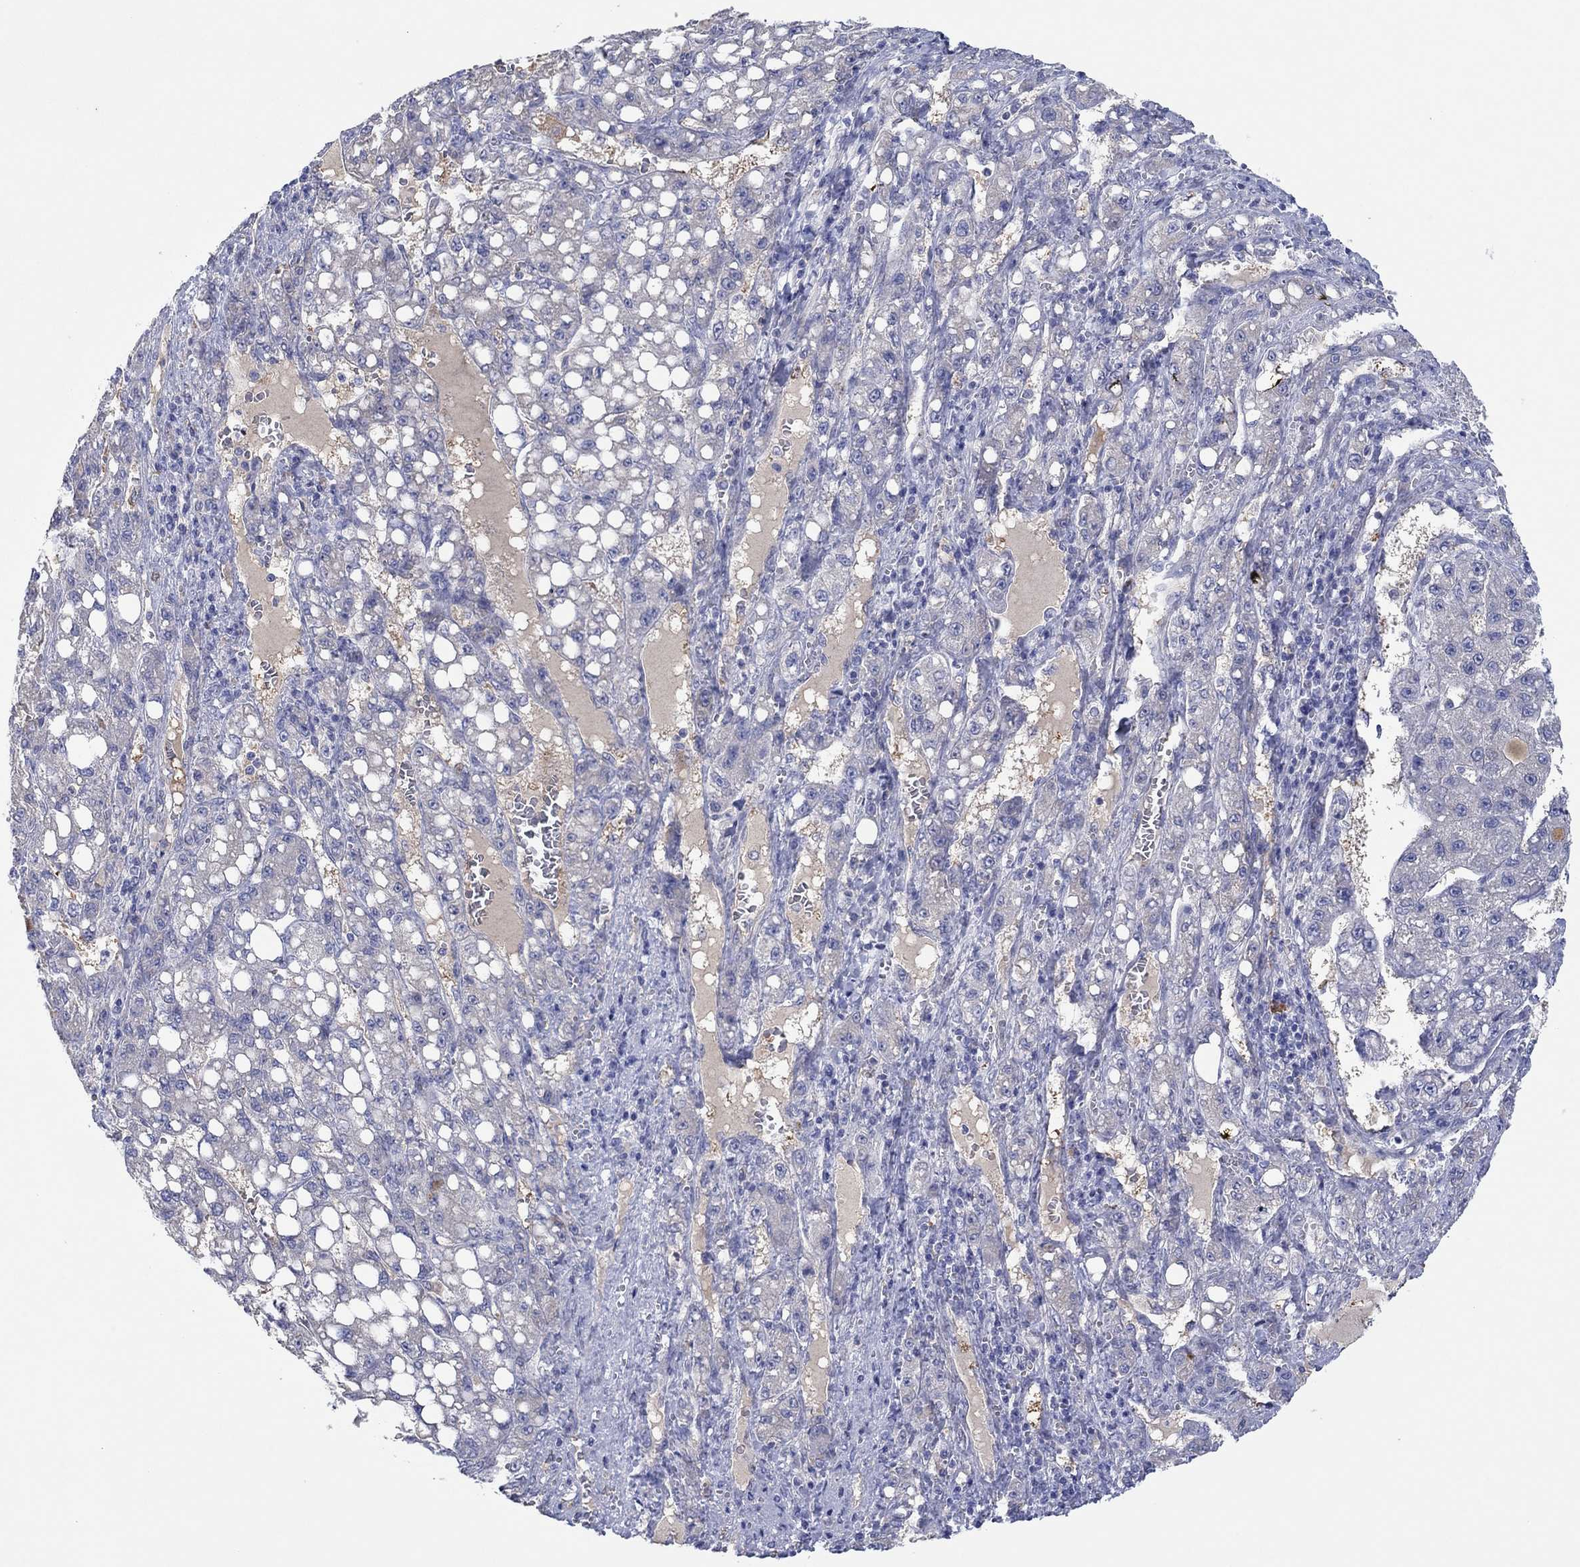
{"staining": {"intensity": "negative", "quantity": "none", "location": "none"}, "tissue": "liver cancer", "cell_type": "Tumor cells", "image_type": "cancer", "snomed": [{"axis": "morphology", "description": "Carcinoma, Hepatocellular, NOS"}, {"axis": "topography", "description": "Liver"}], "caption": "Immunohistochemistry of liver cancer (hepatocellular carcinoma) demonstrates no expression in tumor cells.", "gene": "PLCL2", "patient": {"sex": "female", "age": 65}}